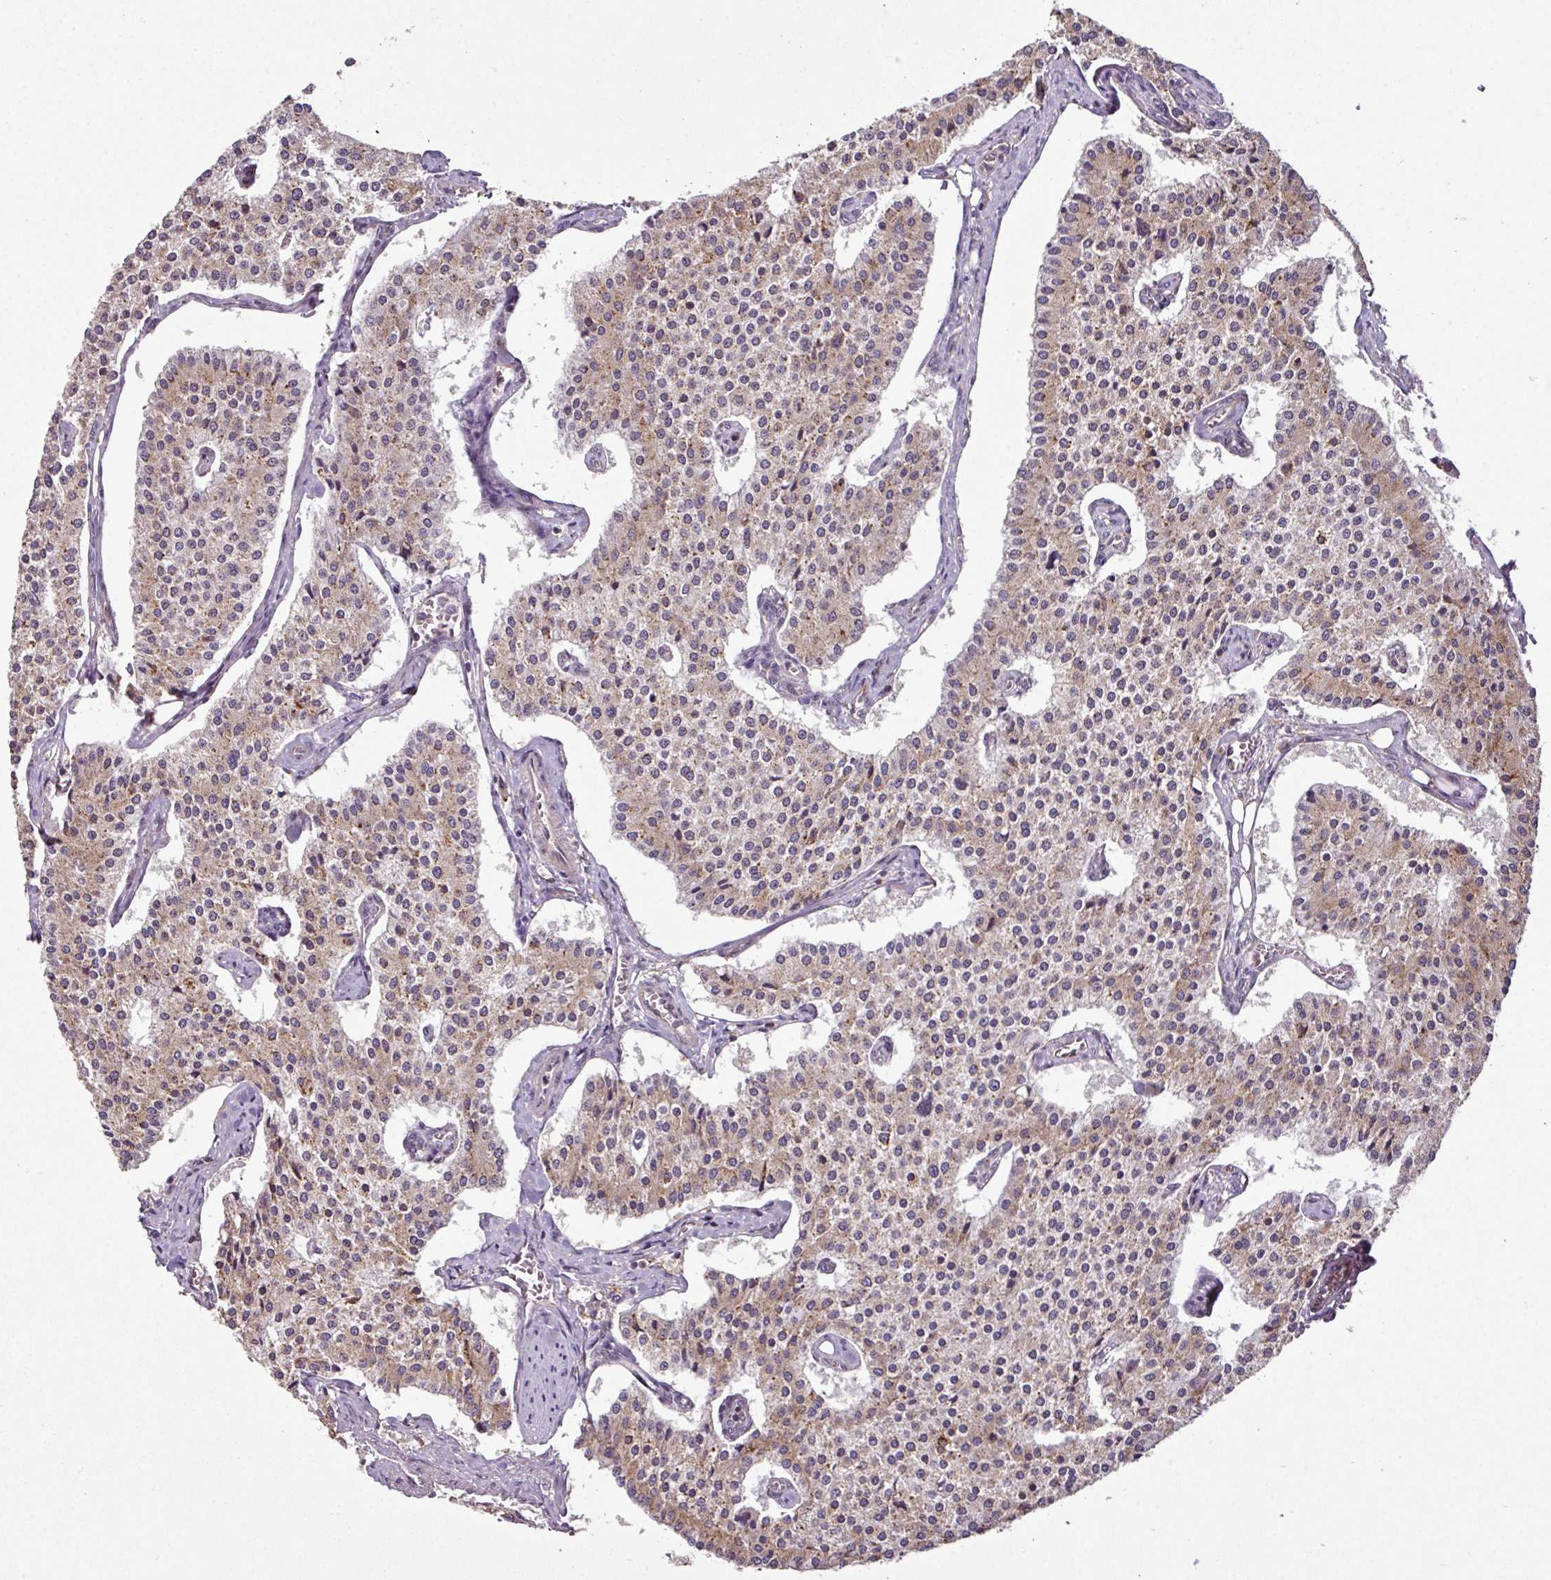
{"staining": {"intensity": "moderate", "quantity": ">75%", "location": "cytoplasmic/membranous"}, "tissue": "carcinoid", "cell_type": "Tumor cells", "image_type": "cancer", "snomed": [{"axis": "morphology", "description": "Carcinoid, malignant, NOS"}, {"axis": "topography", "description": "Colon"}], "caption": "IHC histopathology image of human carcinoid stained for a protein (brown), which shows medium levels of moderate cytoplasmic/membranous staining in about >75% of tumor cells.", "gene": "SPCS3", "patient": {"sex": "female", "age": 52}}